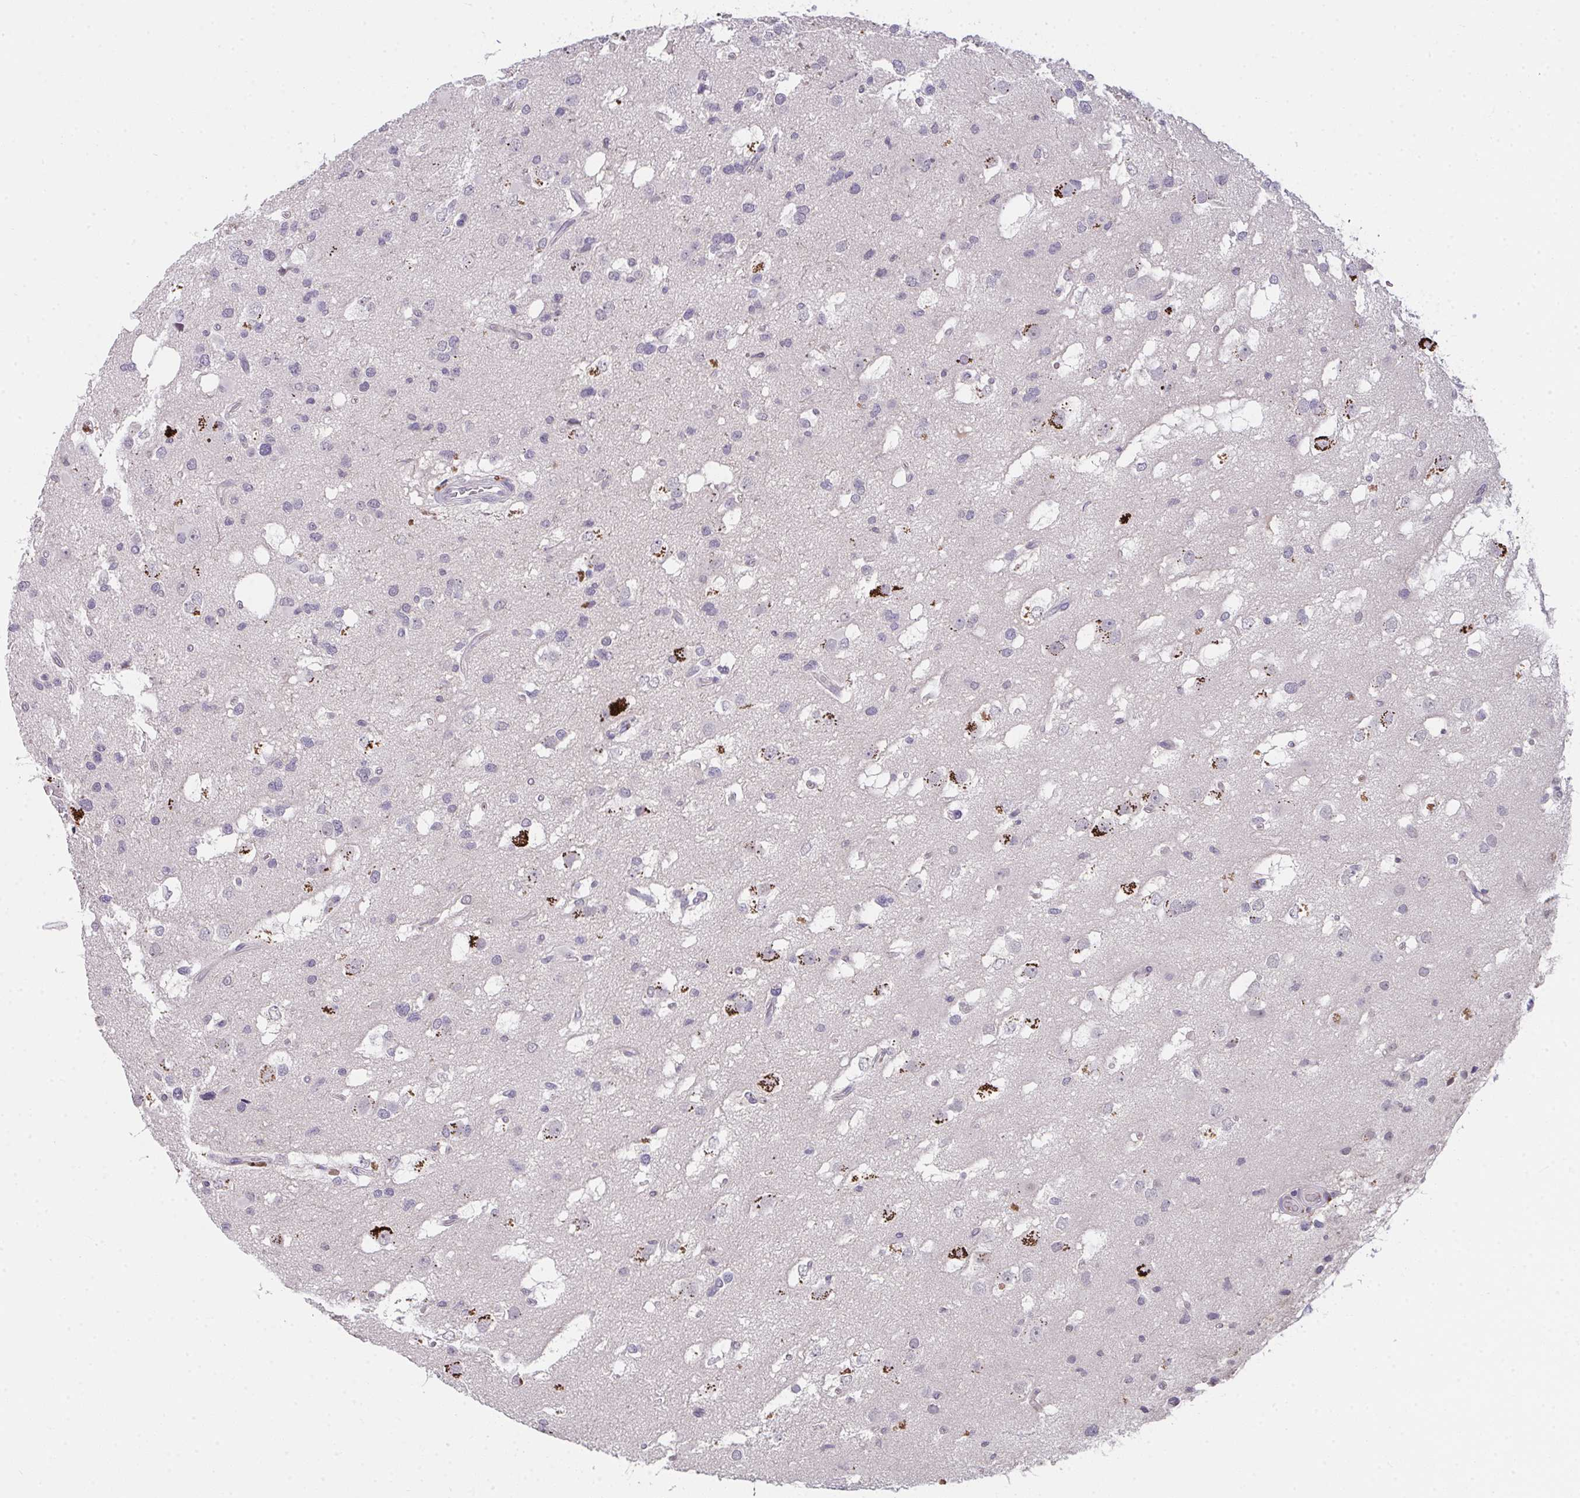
{"staining": {"intensity": "negative", "quantity": "none", "location": "none"}, "tissue": "glioma", "cell_type": "Tumor cells", "image_type": "cancer", "snomed": [{"axis": "morphology", "description": "Glioma, malignant, High grade"}, {"axis": "topography", "description": "Brain"}], "caption": "The histopathology image shows no significant expression in tumor cells of glioma. Nuclei are stained in blue.", "gene": "GLTPD2", "patient": {"sex": "male", "age": 53}}